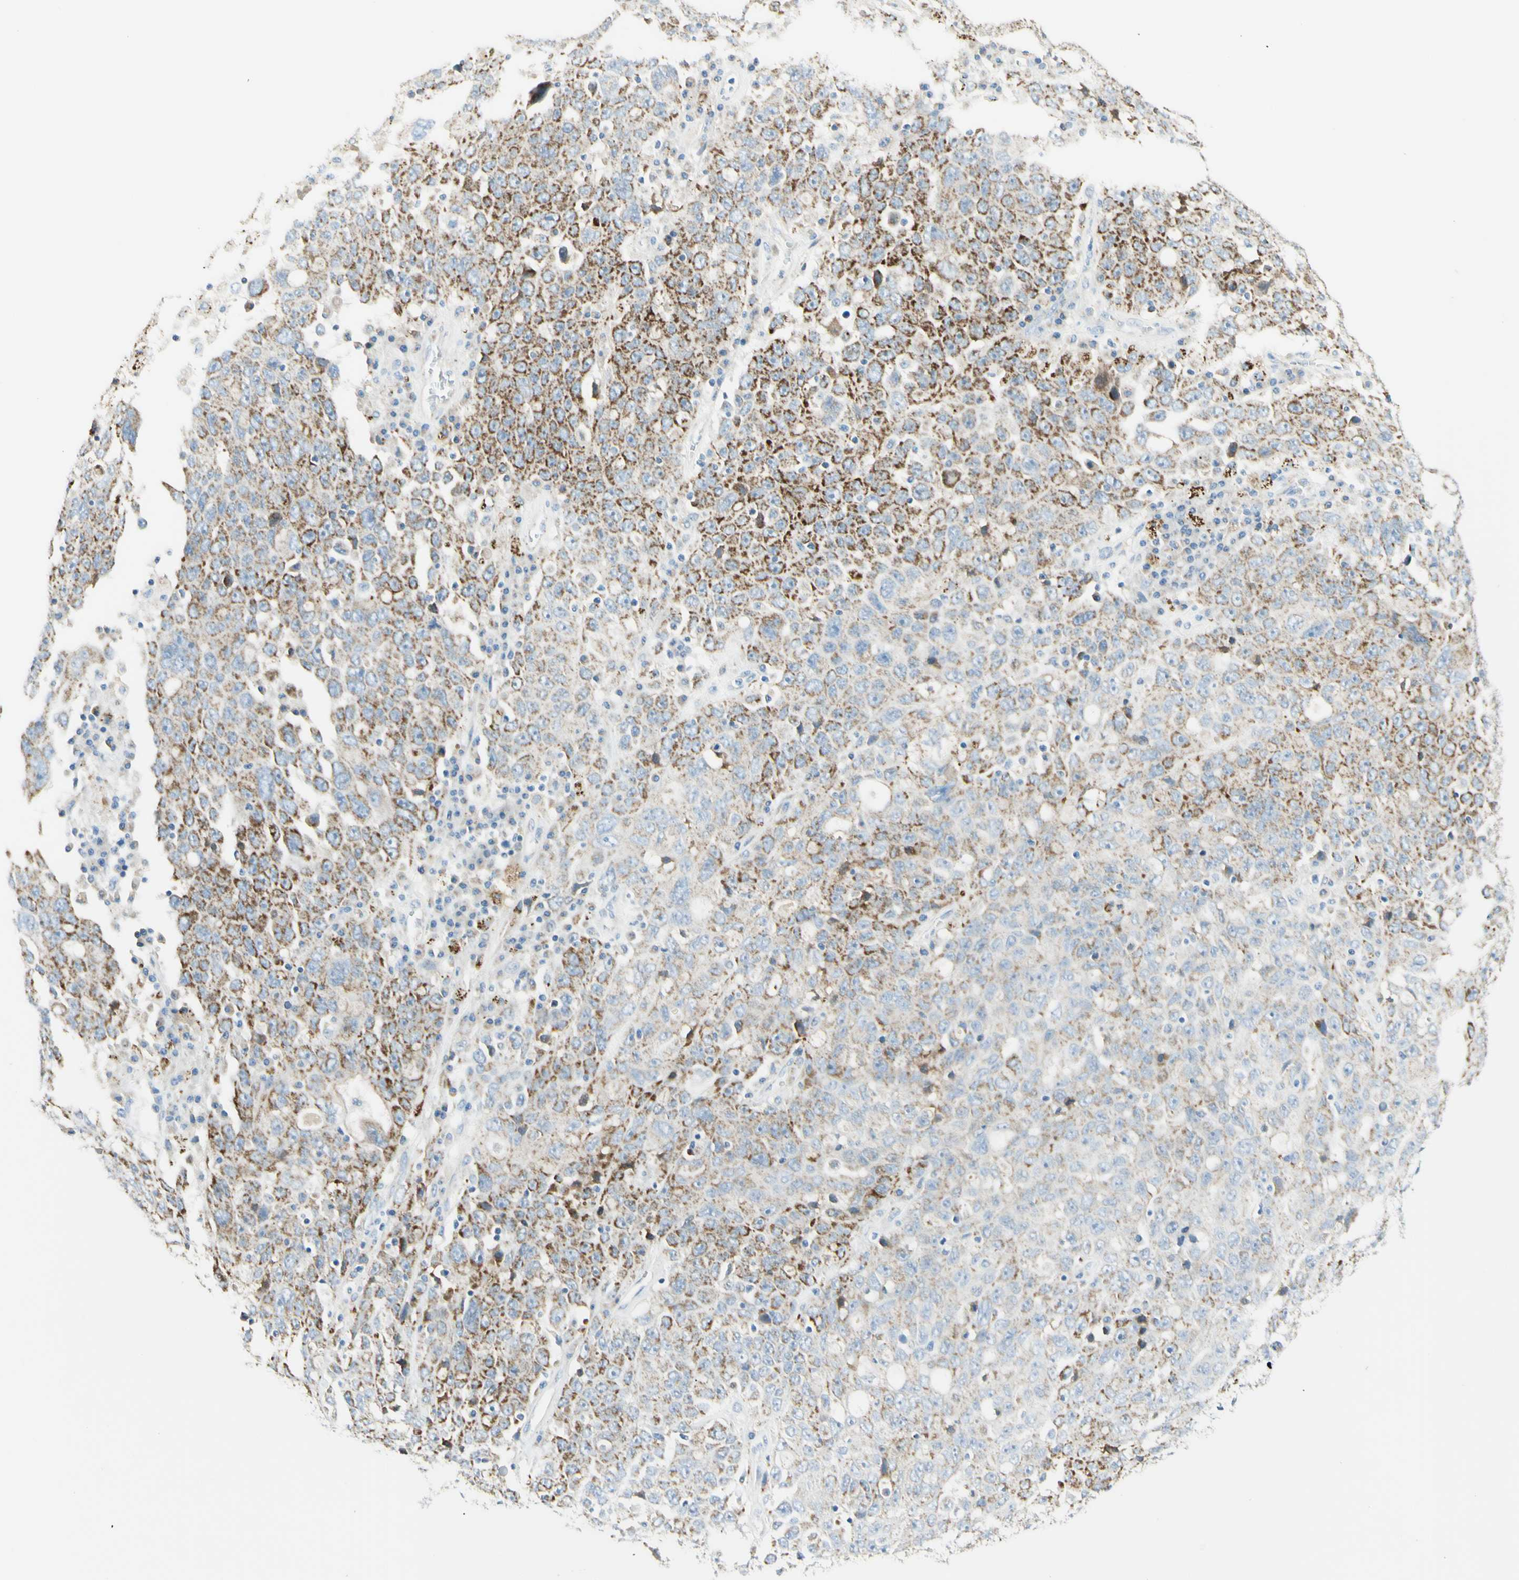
{"staining": {"intensity": "moderate", "quantity": "25%-75%", "location": "cytoplasmic/membranous"}, "tissue": "ovarian cancer", "cell_type": "Tumor cells", "image_type": "cancer", "snomed": [{"axis": "morphology", "description": "Carcinoma, endometroid"}, {"axis": "topography", "description": "Ovary"}], "caption": "Ovarian cancer (endometroid carcinoma) tissue displays moderate cytoplasmic/membranous staining in approximately 25%-75% of tumor cells, visualized by immunohistochemistry.", "gene": "ARMC10", "patient": {"sex": "female", "age": 62}}